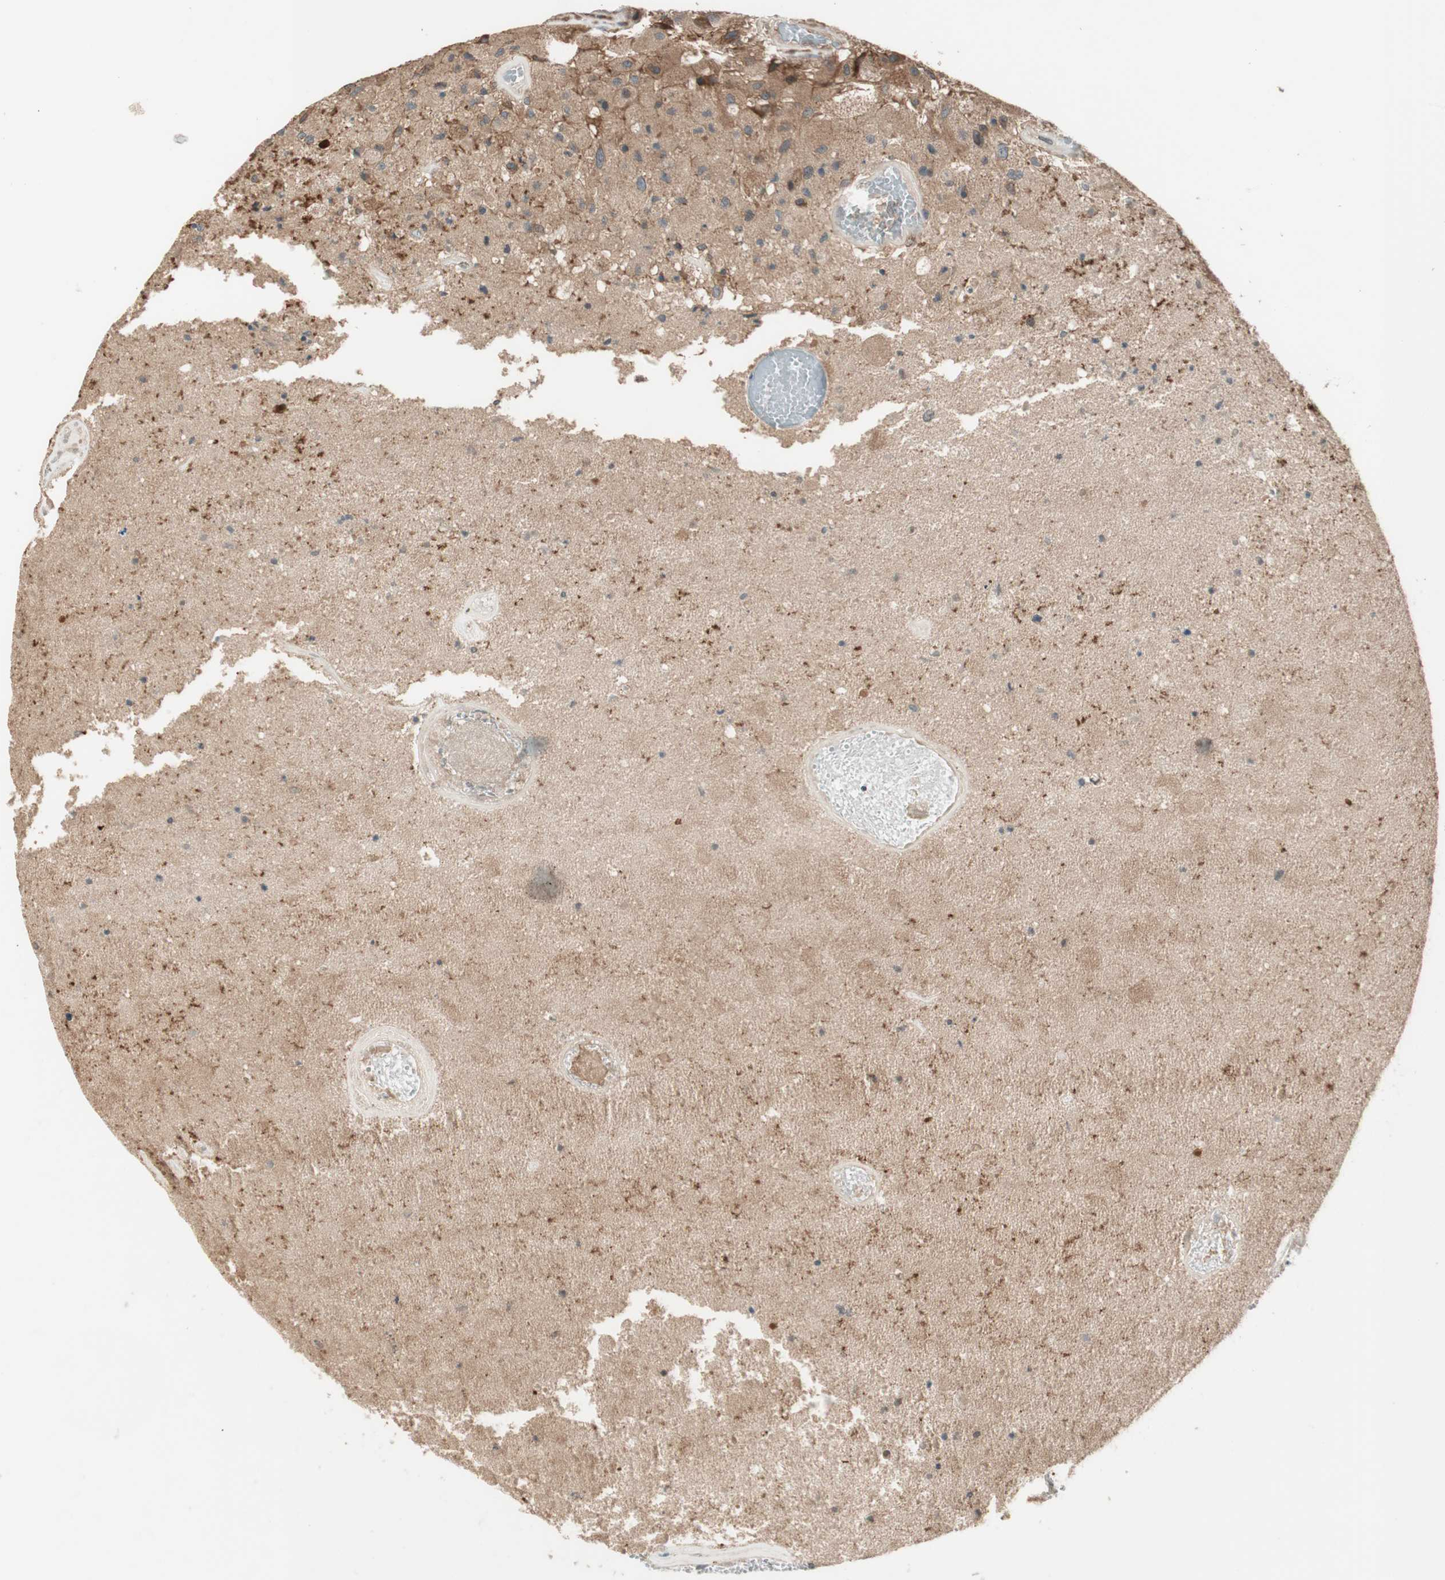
{"staining": {"intensity": "weak", "quantity": ">75%", "location": "cytoplasmic/membranous"}, "tissue": "glioma", "cell_type": "Tumor cells", "image_type": "cancer", "snomed": [{"axis": "morphology", "description": "Normal tissue, NOS"}, {"axis": "morphology", "description": "Glioma, malignant, High grade"}, {"axis": "topography", "description": "Cerebral cortex"}], "caption": "The immunohistochemical stain labels weak cytoplasmic/membranous positivity in tumor cells of malignant glioma (high-grade) tissue.", "gene": "ATP6AP2", "patient": {"sex": "male", "age": 77}}